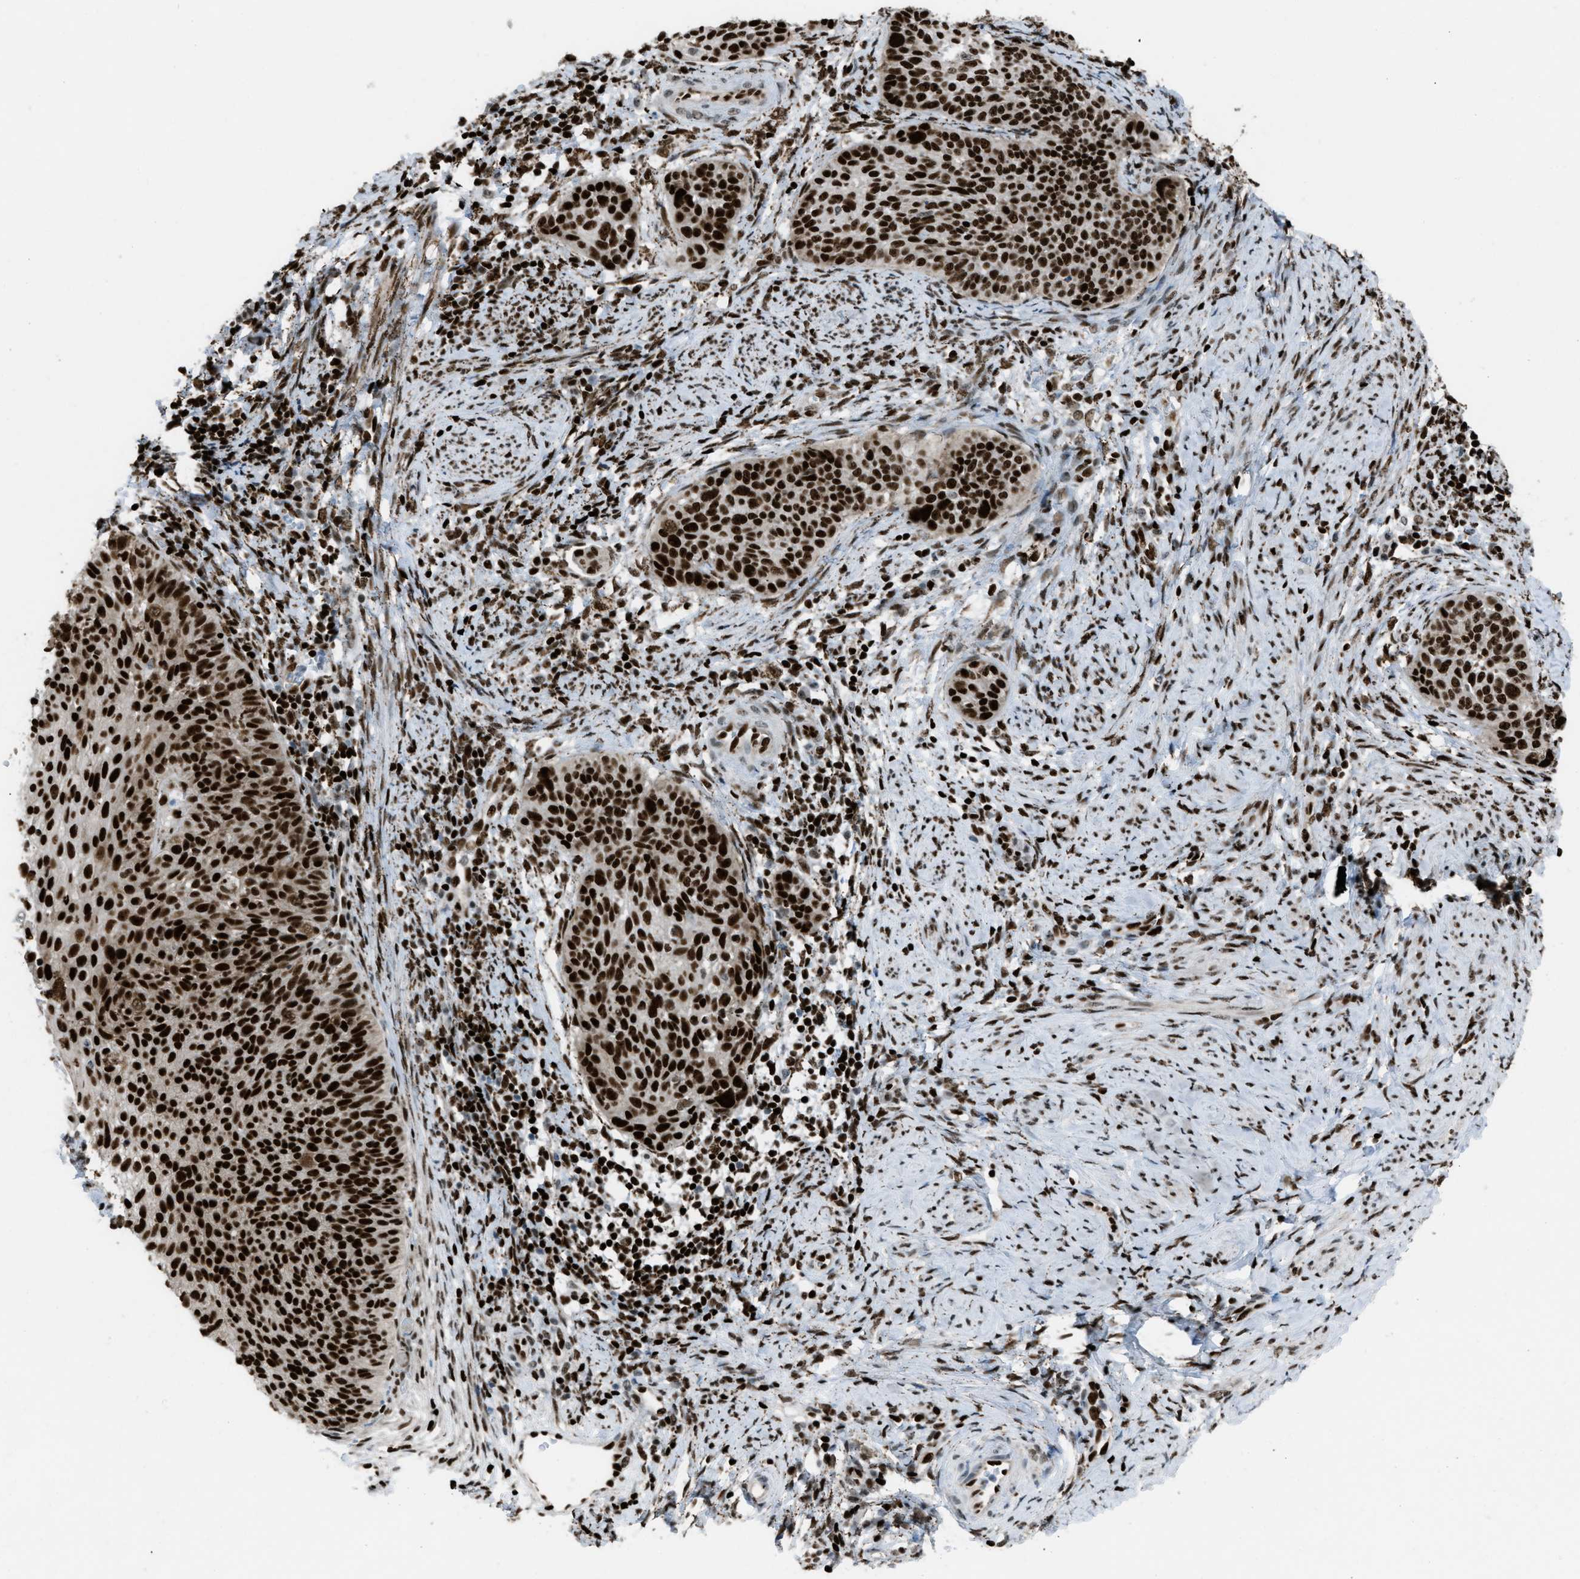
{"staining": {"intensity": "strong", "quantity": ">75%", "location": "nuclear"}, "tissue": "cervical cancer", "cell_type": "Tumor cells", "image_type": "cancer", "snomed": [{"axis": "morphology", "description": "Squamous cell carcinoma, NOS"}, {"axis": "topography", "description": "Cervix"}], "caption": "The image reveals immunohistochemical staining of cervical cancer (squamous cell carcinoma). There is strong nuclear expression is present in approximately >75% of tumor cells.", "gene": "SLFN5", "patient": {"sex": "female", "age": 70}}